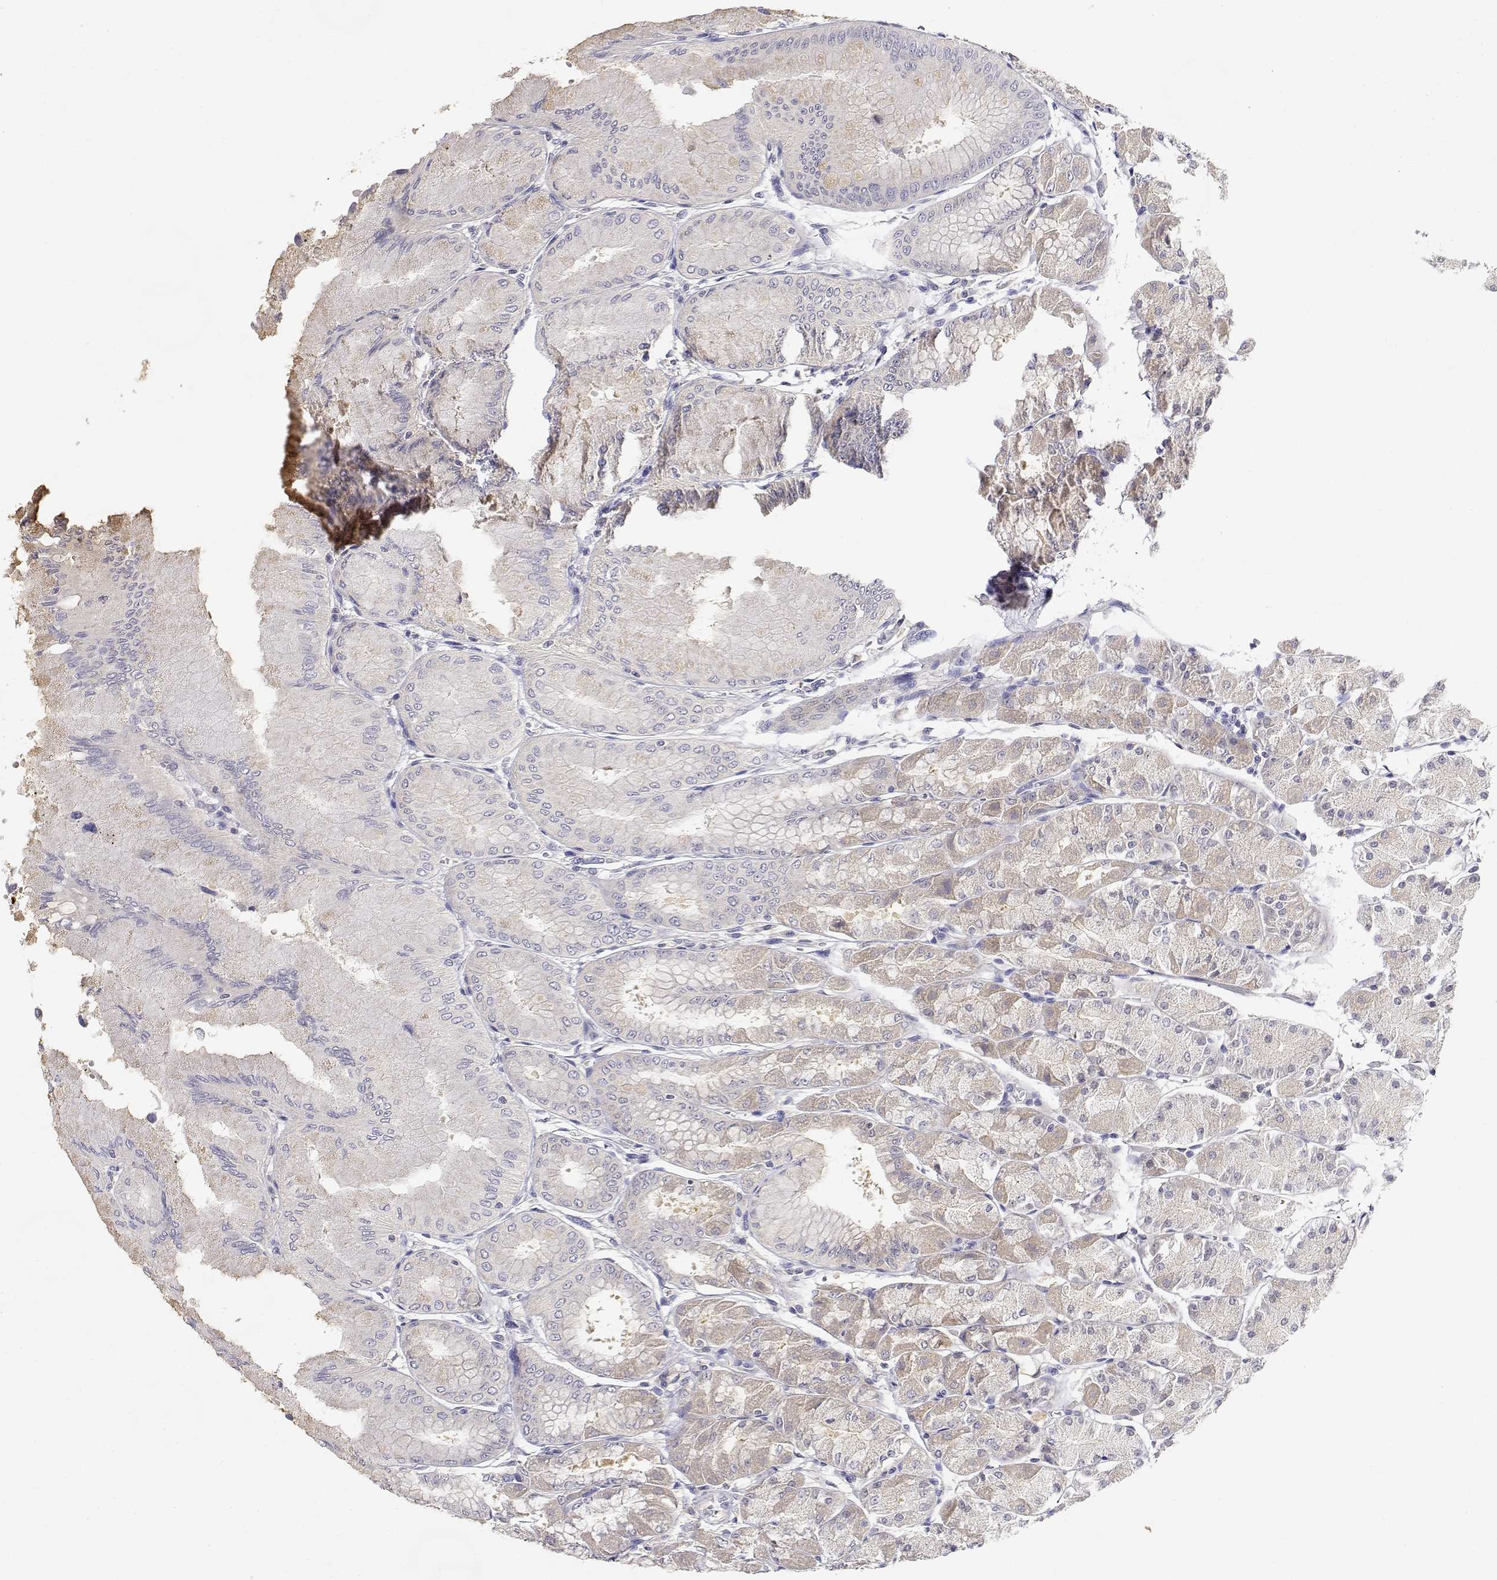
{"staining": {"intensity": "weak", "quantity": "25%-75%", "location": "cytoplasmic/membranous,nuclear"}, "tissue": "stomach", "cell_type": "Glandular cells", "image_type": "normal", "snomed": [{"axis": "morphology", "description": "Normal tissue, NOS"}, {"axis": "topography", "description": "Stomach, upper"}], "caption": "Glandular cells display low levels of weak cytoplasmic/membranous,nuclear expression in about 25%-75% of cells in normal stomach.", "gene": "ADA", "patient": {"sex": "male", "age": 60}}